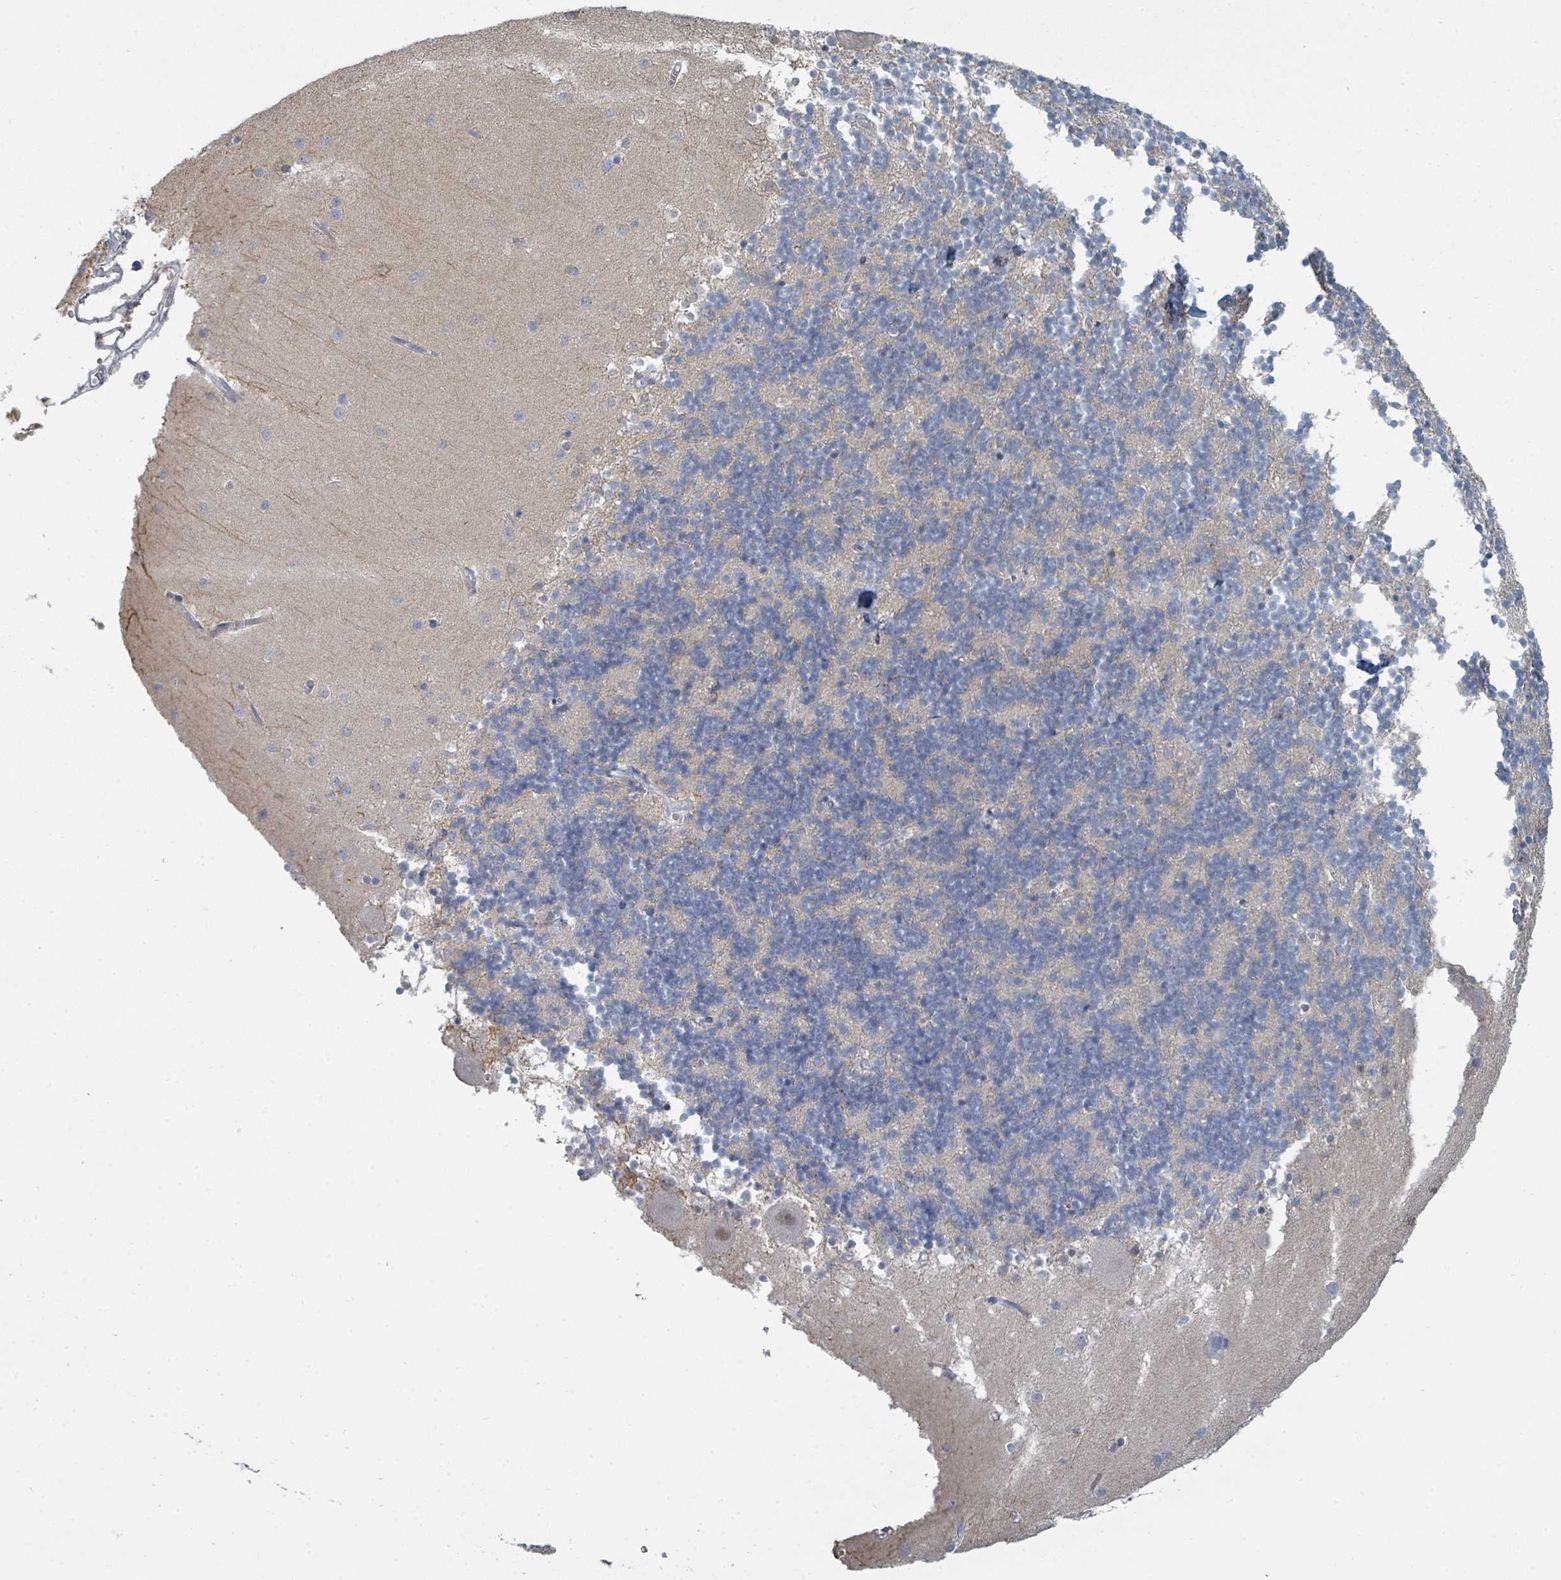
{"staining": {"intensity": "negative", "quantity": "none", "location": "none"}, "tissue": "cerebellum", "cell_type": "Cells in granular layer", "image_type": "normal", "snomed": [{"axis": "morphology", "description": "Normal tissue, NOS"}, {"axis": "topography", "description": "Cerebellum"}], "caption": "IHC photomicrograph of benign human cerebellum stained for a protein (brown), which shows no staining in cells in granular layer.", "gene": "SLC25A45", "patient": {"sex": "male", "age": 54}}